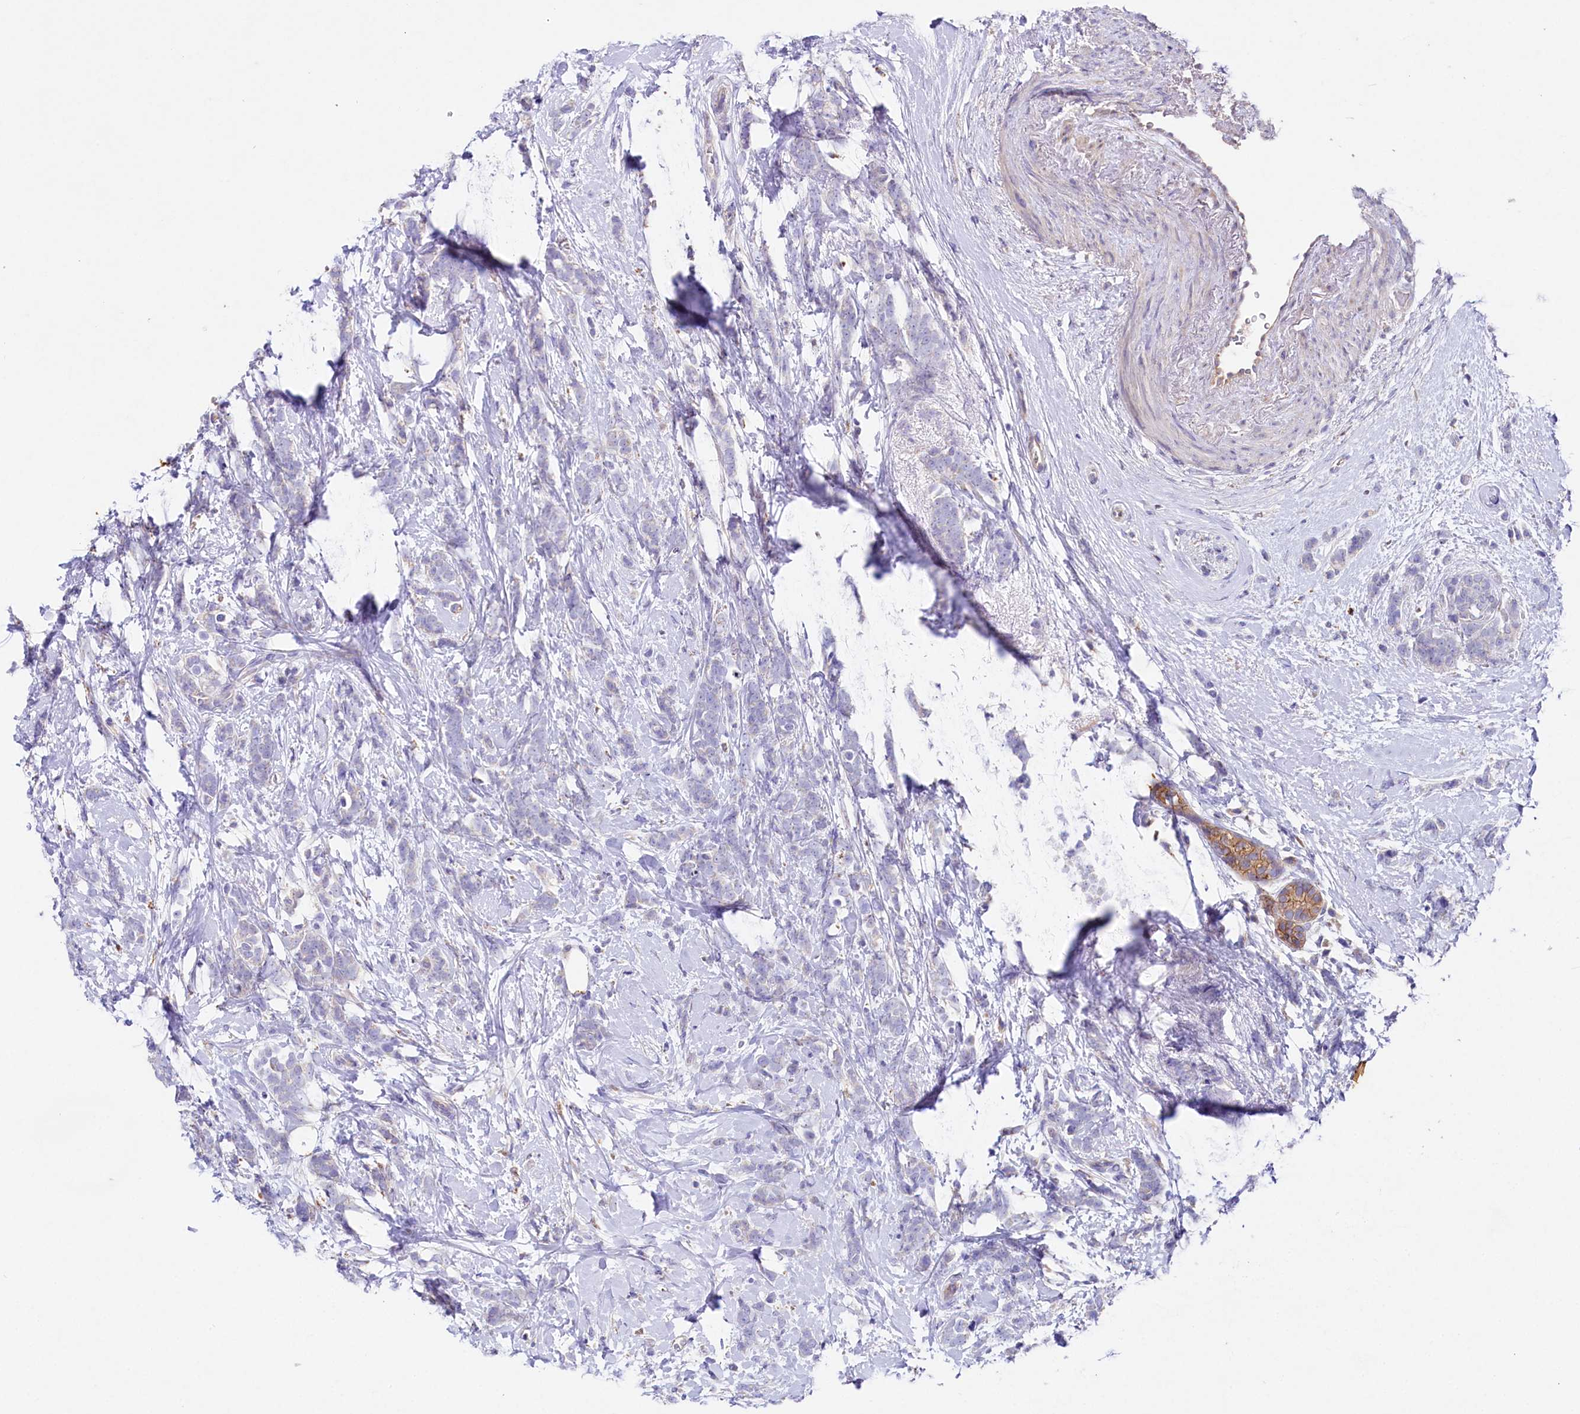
{"staining": {"intensity": "negative", "quantity": "none", "location": "none"}, "tissue": "breast cancer", "cell_type": "Tumor cells", "image_type": "cancer", "snomed": [{"axis": "morphology", "description": "Lobular carcinoma"}, {"axis": "topography", "description": "Breast"}], "caption": "Immunohistochemical staining of lobular carcinoma (breast) shows no significant staining in tumor cells.", "gene": "SACM1L", "patient": {"sex": "female", "age": 58}}